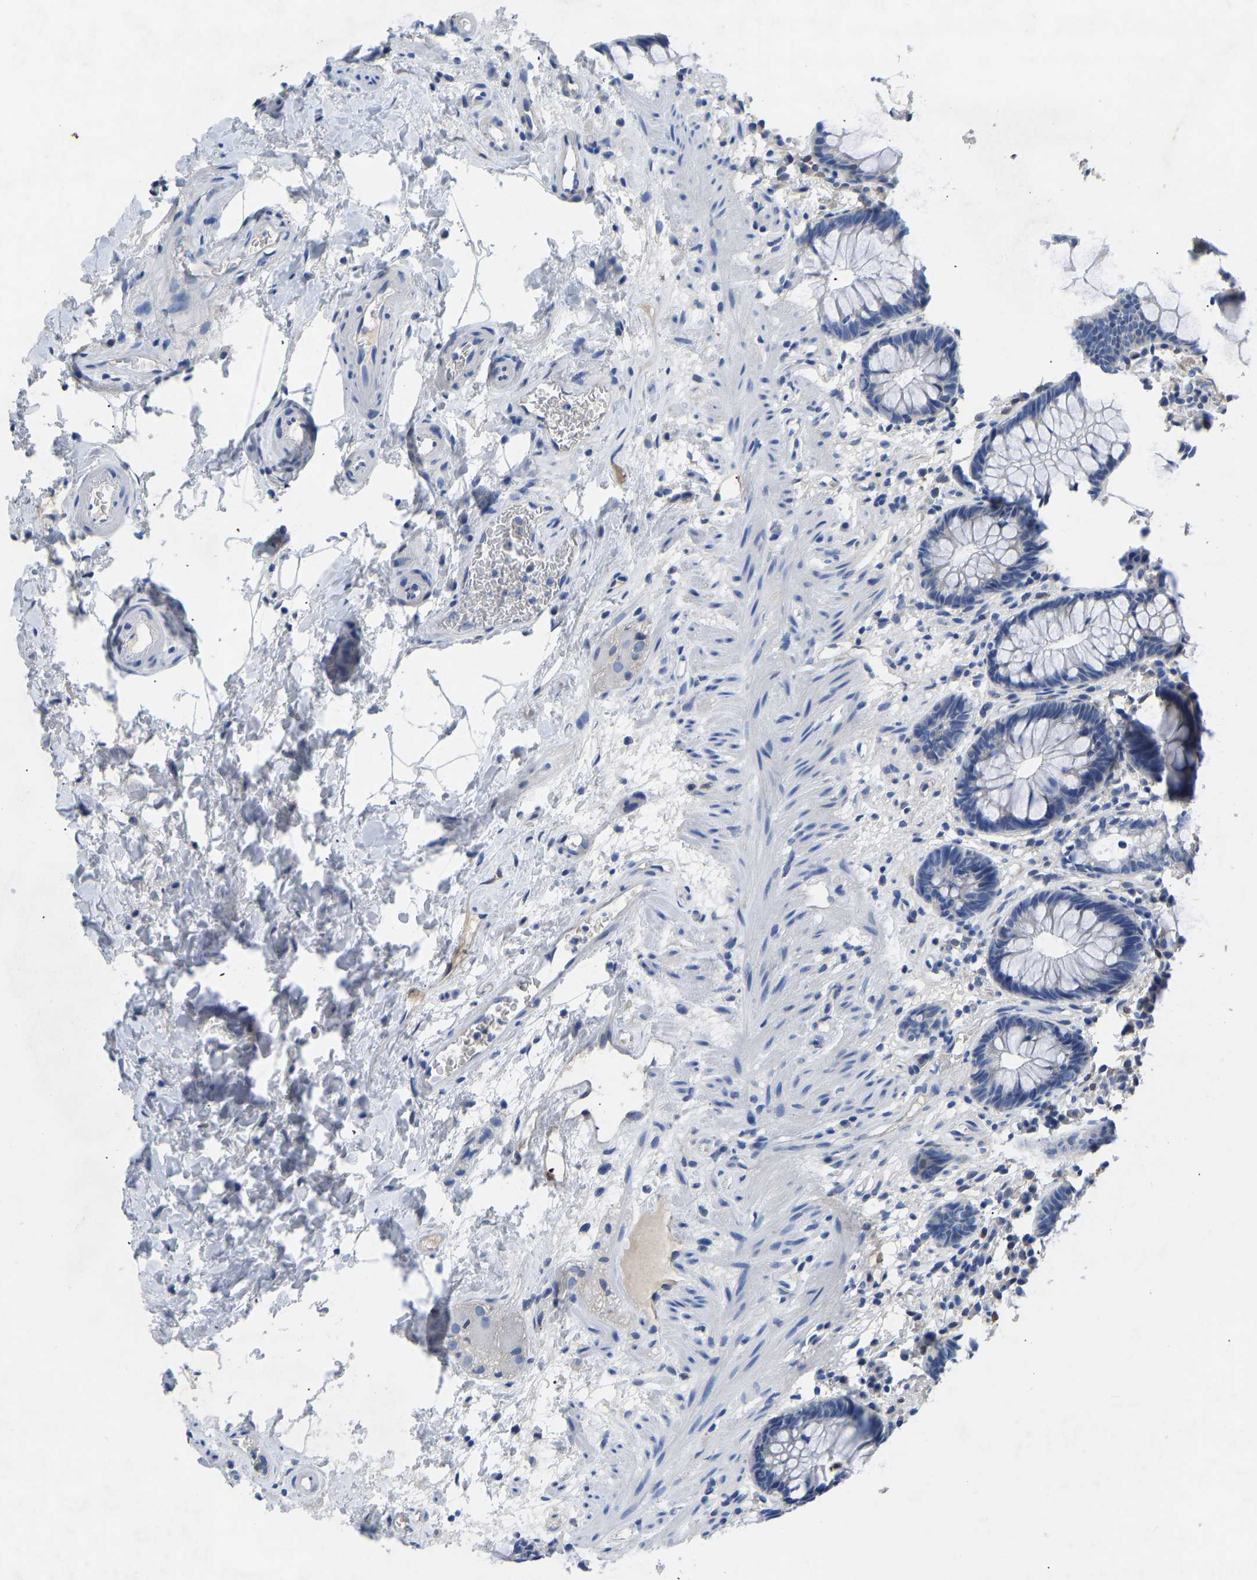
{"staining": {"intensity": "weak", "quantity": "<25%", "location": "cytoplasmic/membranous"}, "tissue": "rectum", "cell_type": "Glandular cells", "image_type": "normal", "snomed": [{"axis": "morphology", "description": "Normal tissue, NOS"}, {"axis": "topography", "description": "Rectum"}], "caption": "This is an immunohistochemistry (IHC) image of benign human rectum. There is no expression in glandular cells.", "gene": "RBP1", "patient": {"sex": "male", "age": 64}}